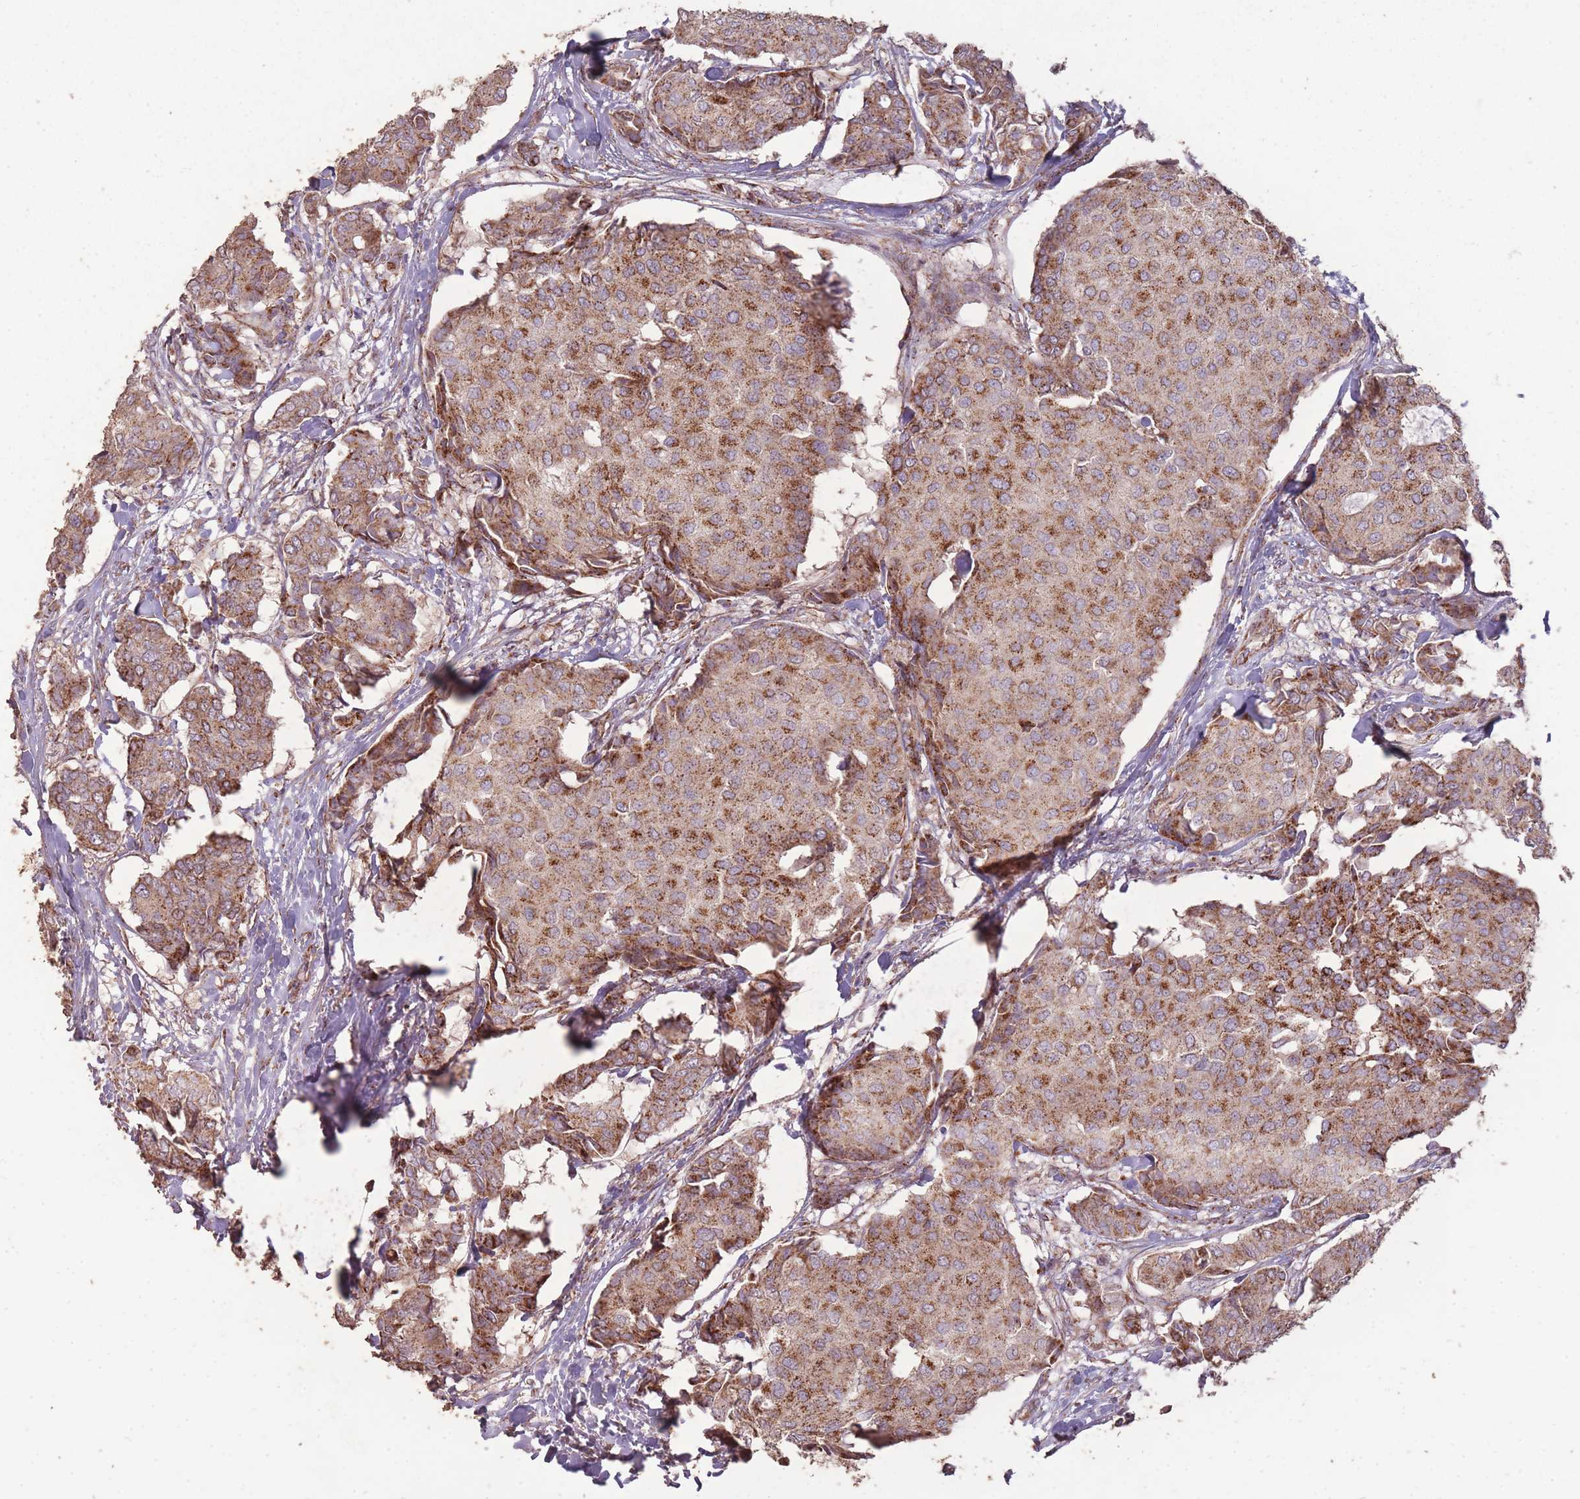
{"staining": {"intensity": "strong", "quantity": ">75%", "location": "cytoplasmic/membranous"}, "tissue": "breast cancer", "cell_type": "Tumor cells", "image_type": "cancer", "snomed": [{"axis": "morphology", "description": "Duct carcinoma"}, {"axis": "topography", "description": "Breast"}], "caption": "High-magnification brightfield microscopy of breast cancer (infiltrating ductal carcinoma) stained with DAB (3,3'-diaminobenzidine) (brown) and counterstained with hematoxylin (blue). tumor cells exhibit strong cytoplasmic/membranous expression is present in approximately>75% of cells. (brown staining indicates protein expression, while blue staining denotes nuclei).", "gene": "CNOT8", "patient": {"sex": "female", "age": 75}}